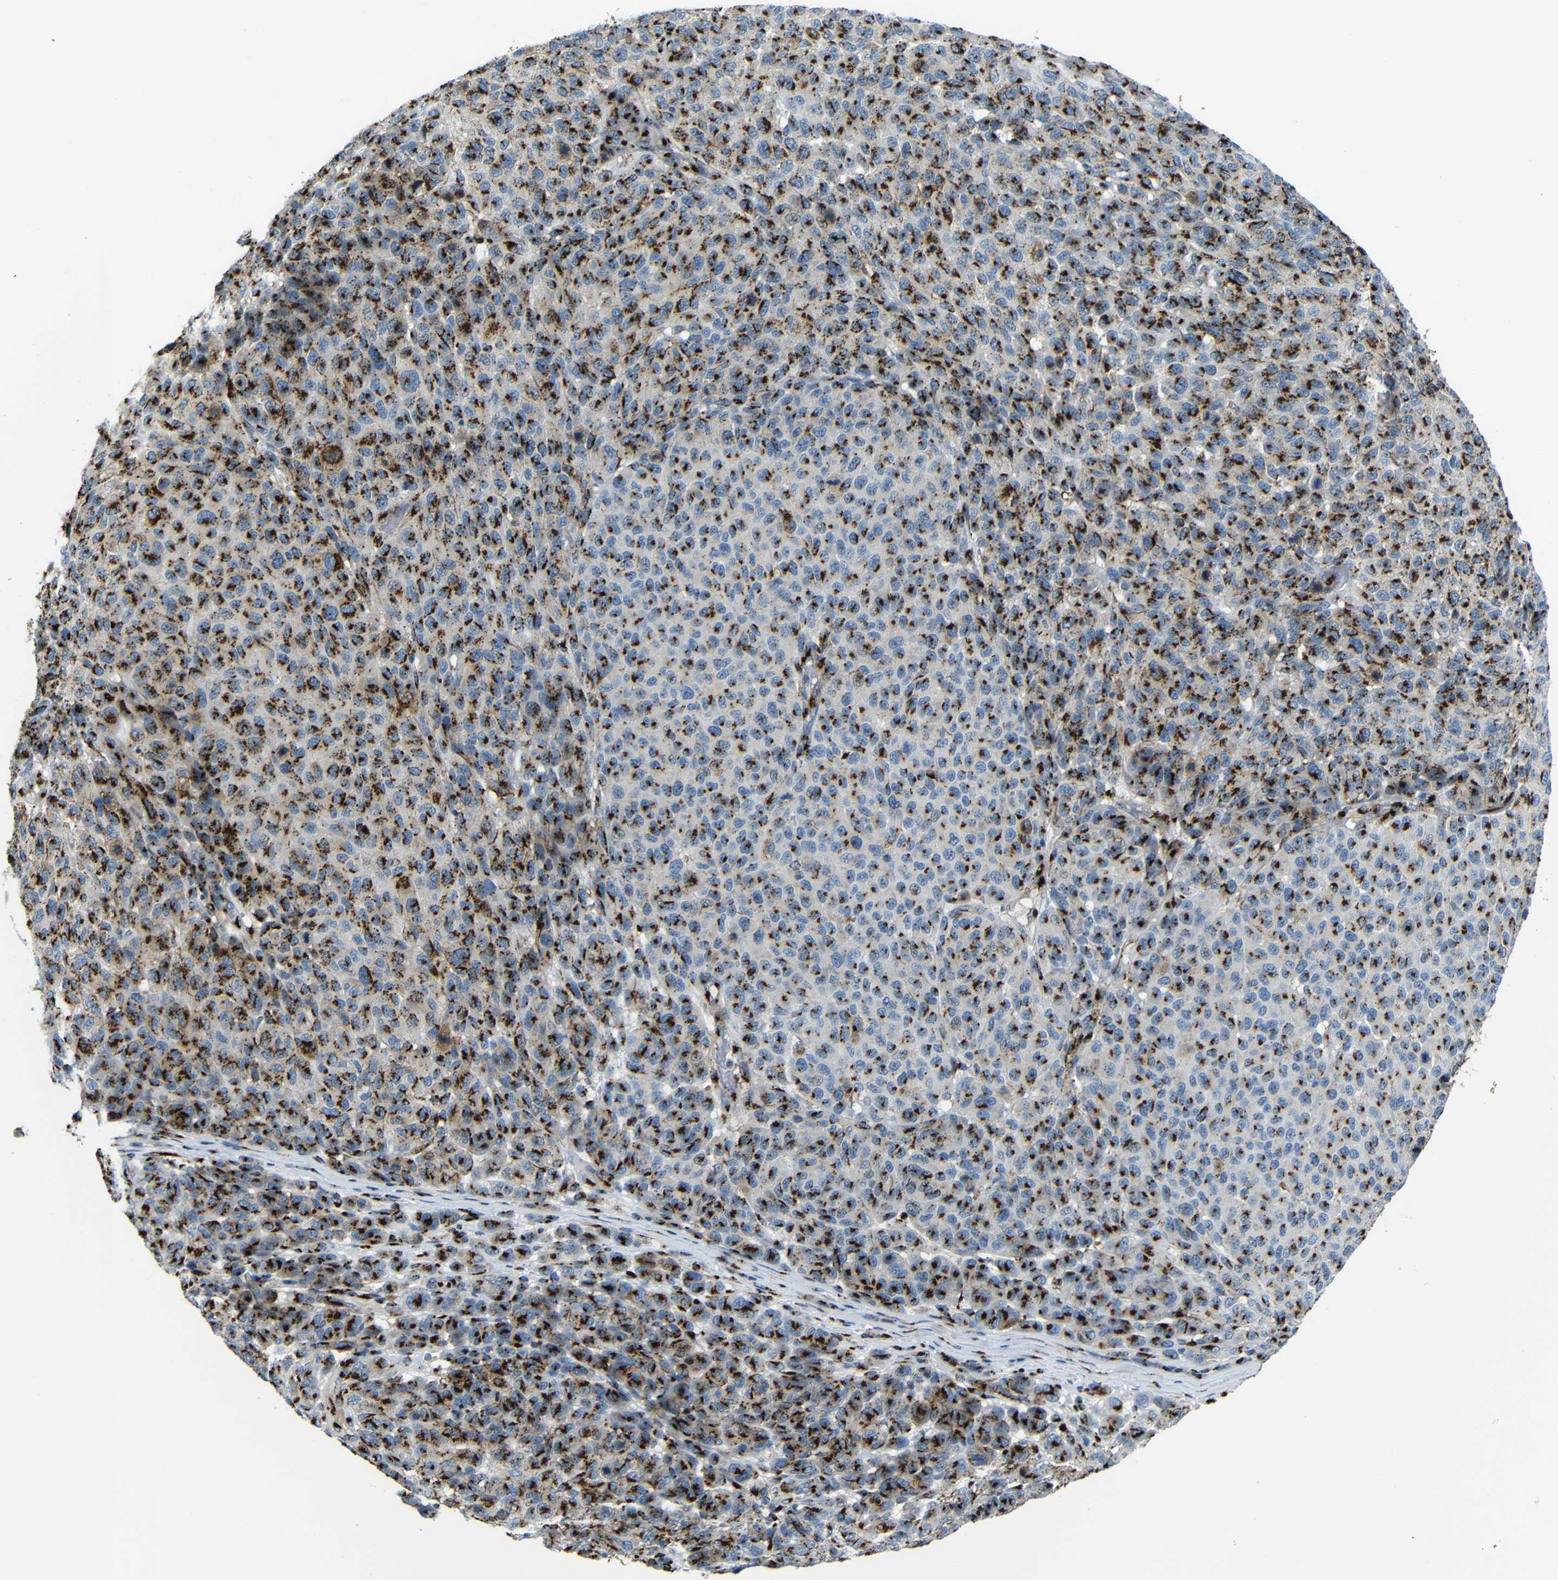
{"staining": {"intensity": "strong", "quantity": ">75%", "location": "cytoplasmic/membranous"}, "tissue": "melanoma", "cell_type": "Tumor cells", "image_type": "cancer", "snomed": [{"axis": "morphology", "description": "Malignant melanoma, NOS"}, {"axis": "topography", "description": "Skin"}], "caption": "This photomicrograph demonstrates IHC staining of malignant melanoma, with high strong cytoplasmic/membranous positivity in approximately >75% of tumor cells.", "gene": "TGOLN2", "patient": {"sex": "male", "age": 59}}